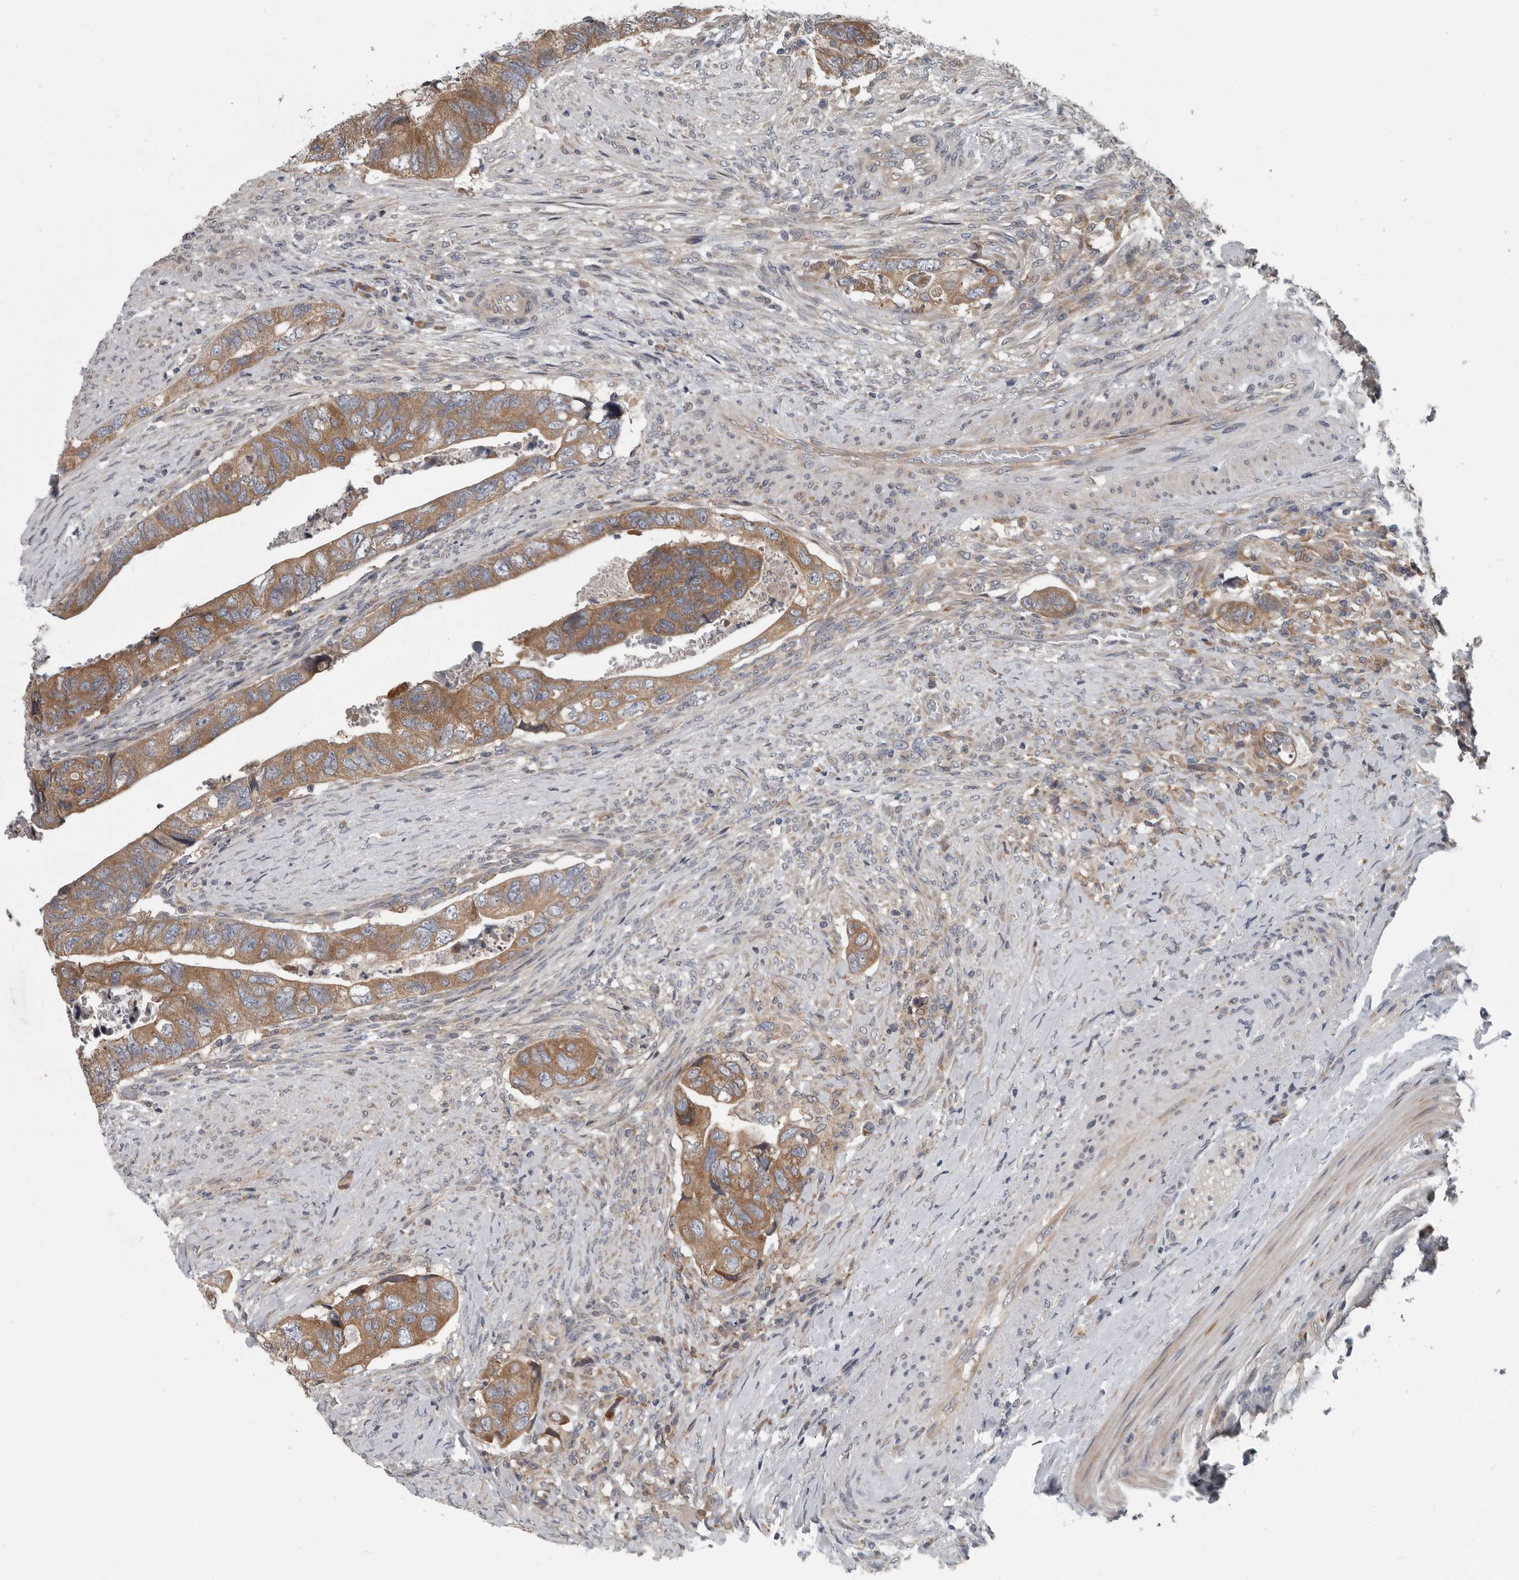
{"staining": {"intensity": "moderate", "quantity": ">75%", "location": "cytoplasmic/membranous"}, "tissue": "colorectal cancer", "cell_type": "Tumor cells", "image_type": "cancer", "snomed": [{"axis": "morphology", "description": "Adenocarcinoma, NOS"}, {"axis": "topography", "description": "Rectum"}], "caption": "A brown stain highlights moderate cytoplasmic/membranous expression of a protein in adenocarcinoma (colorectal) tumor cells.", "gene": "TMEM199", "patient": {"sex": "male", "age": 63}}